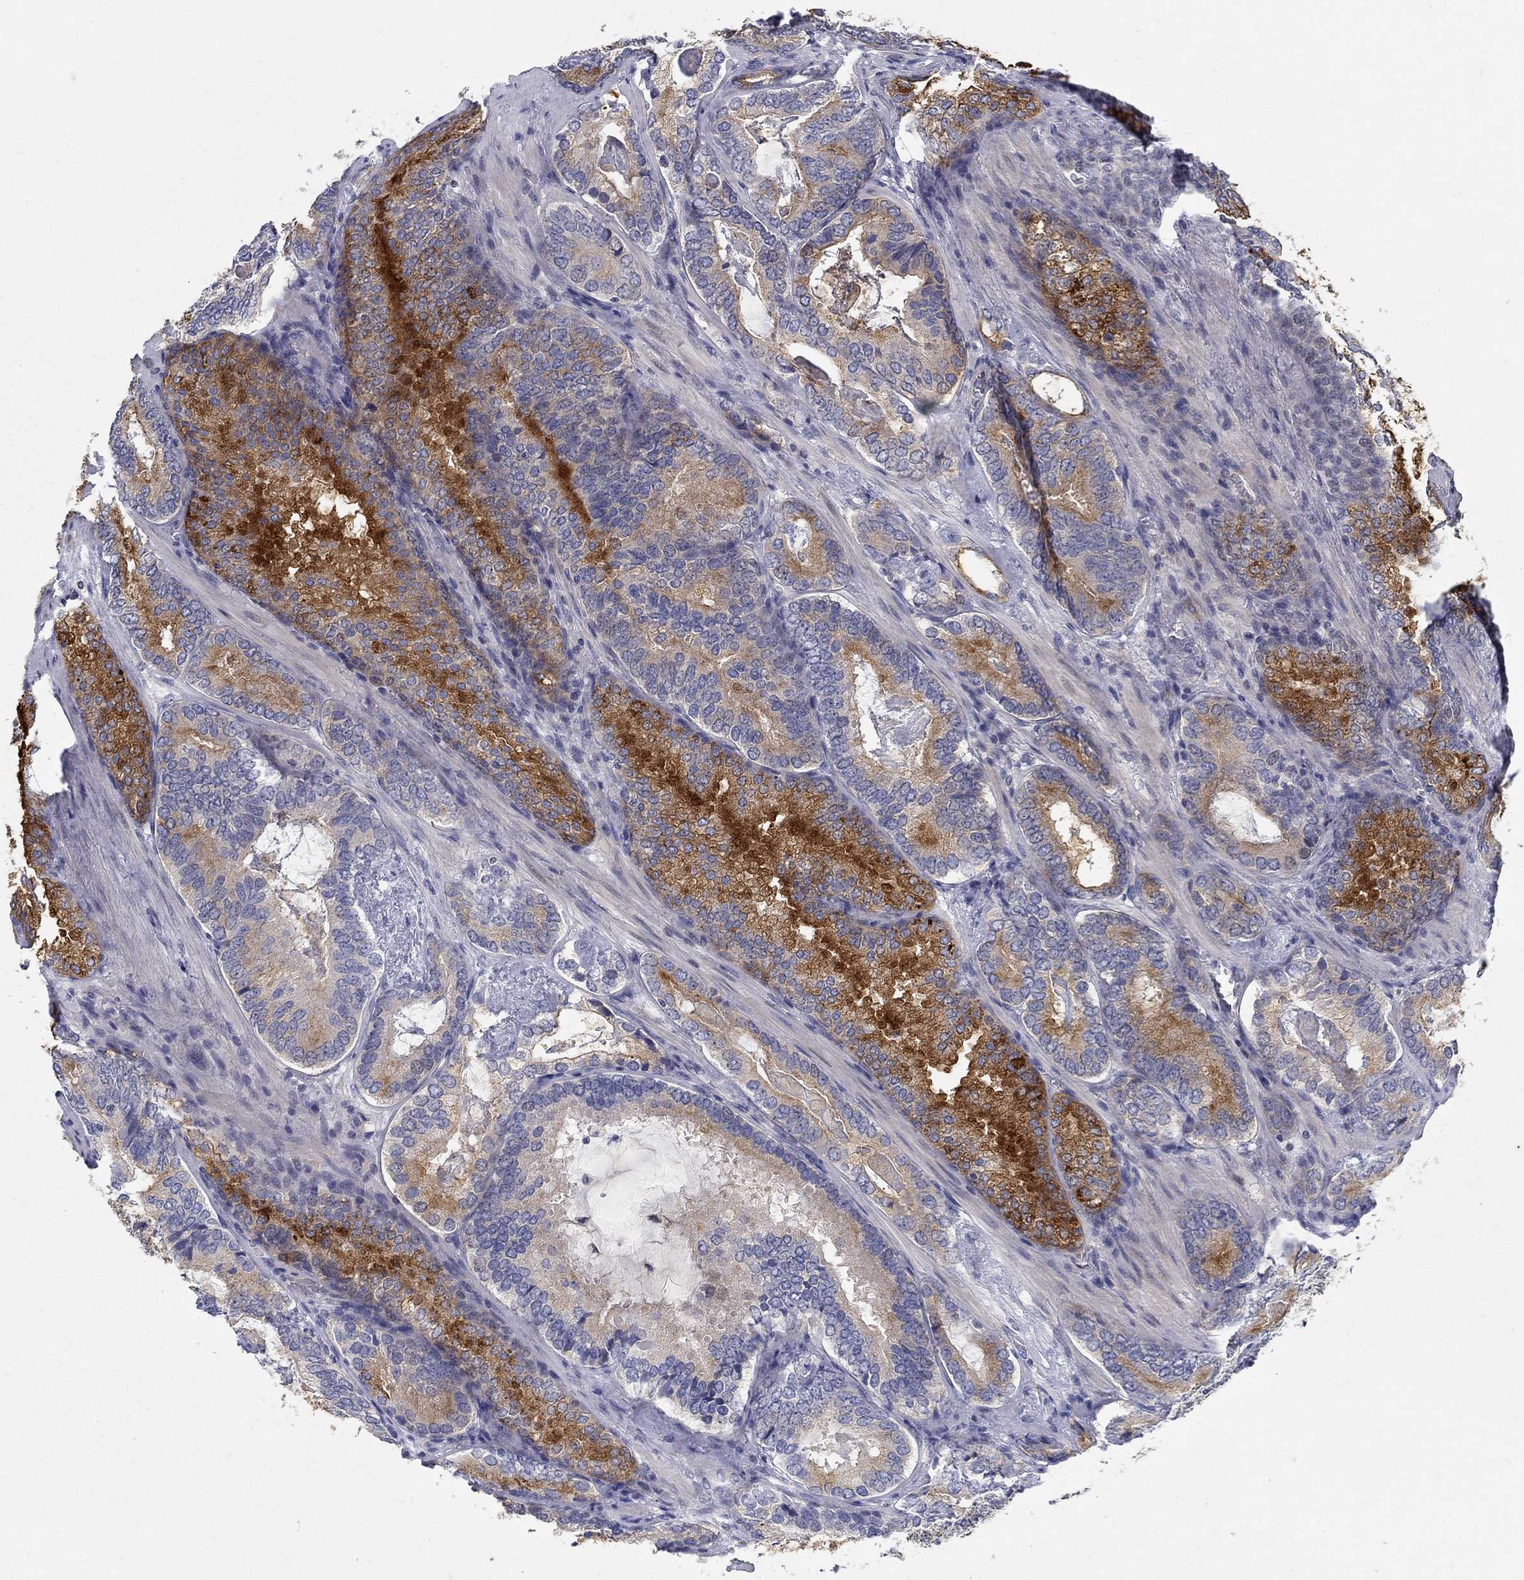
{"staining": {"intensity": "strong", "quantity": "25%-75%", "location": "cytoplasmic/membranous"}, "tissue": "prostate cancer", "cell_type": "Tumor cells", "image_type": "cancer", "snomed": [{"axis": "morphology", "description": "Adenocarcinoma, Low grade"}, {"axis": "topography", "description": "Prostate"}], "caption": "DAB (3,3'-diaminobenzidine) immunohistochemical staining of prostate cancer demonstrates strong cytoplasmic/membranous protein positivity in approximately 25%-75% of tumor cells.", "gene": "ANO7", "patient": {"sex": "male", "age": 60}}